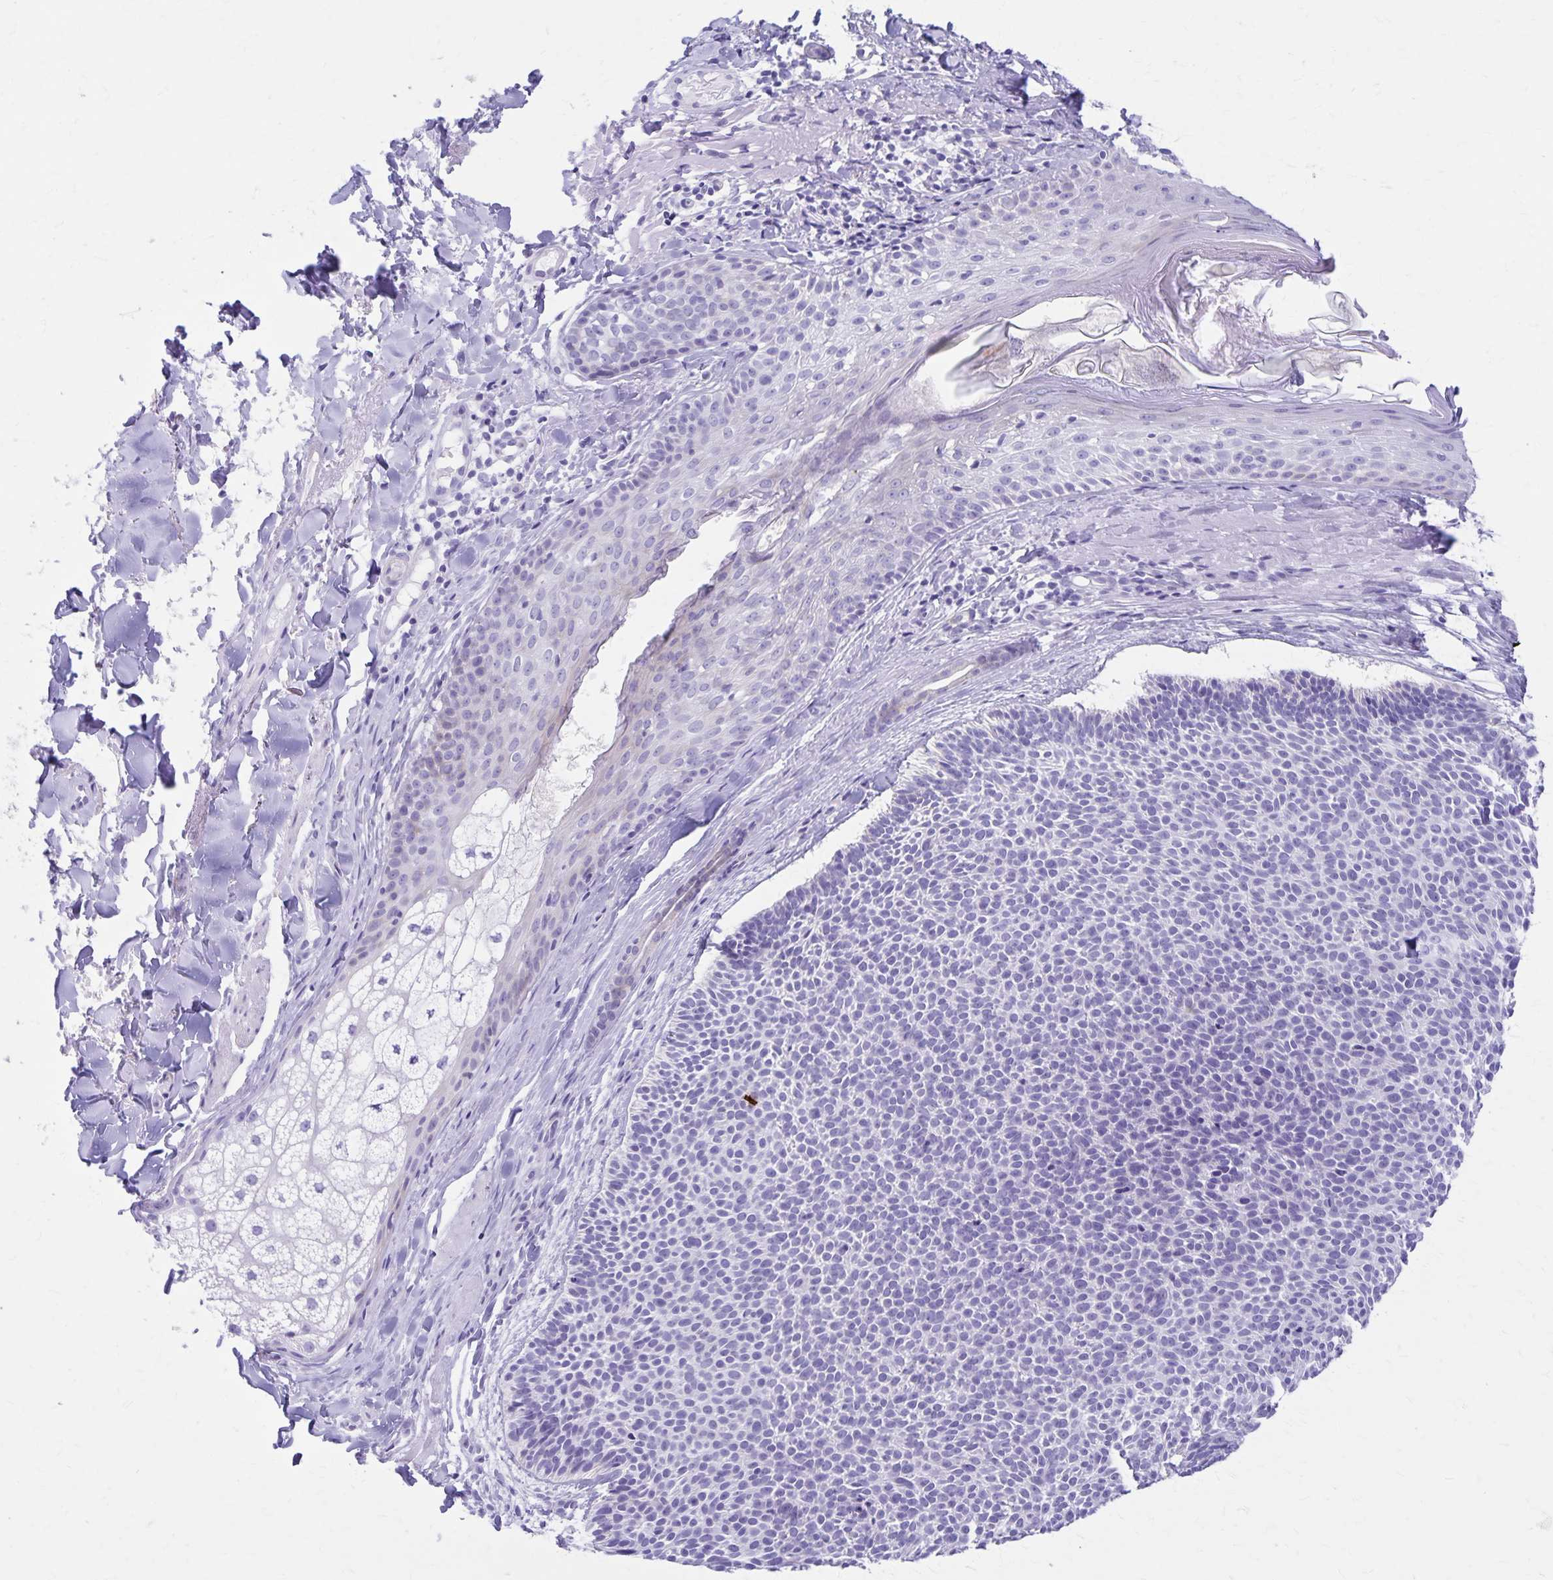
{"staining": {"intensity": "negative", "quantity": "none", "location": "none"}, "tissue": "skin cancer", "cell_type": "Tumor cells", "image_type": "cancer", "snomed": [{"axis": "morphology", "description": "Basal cell carcinoma"}, {"axis": "topography", "description": "Skin"}], "caption": "High magnification brightfield microscopy of skin cancer stained with DAB (brown) and counterstained with hematoxylin (blue): tumor cells show no significant positivity.", "gene": "DEFA5", "patient": {"sex": "male", "age": 82}}